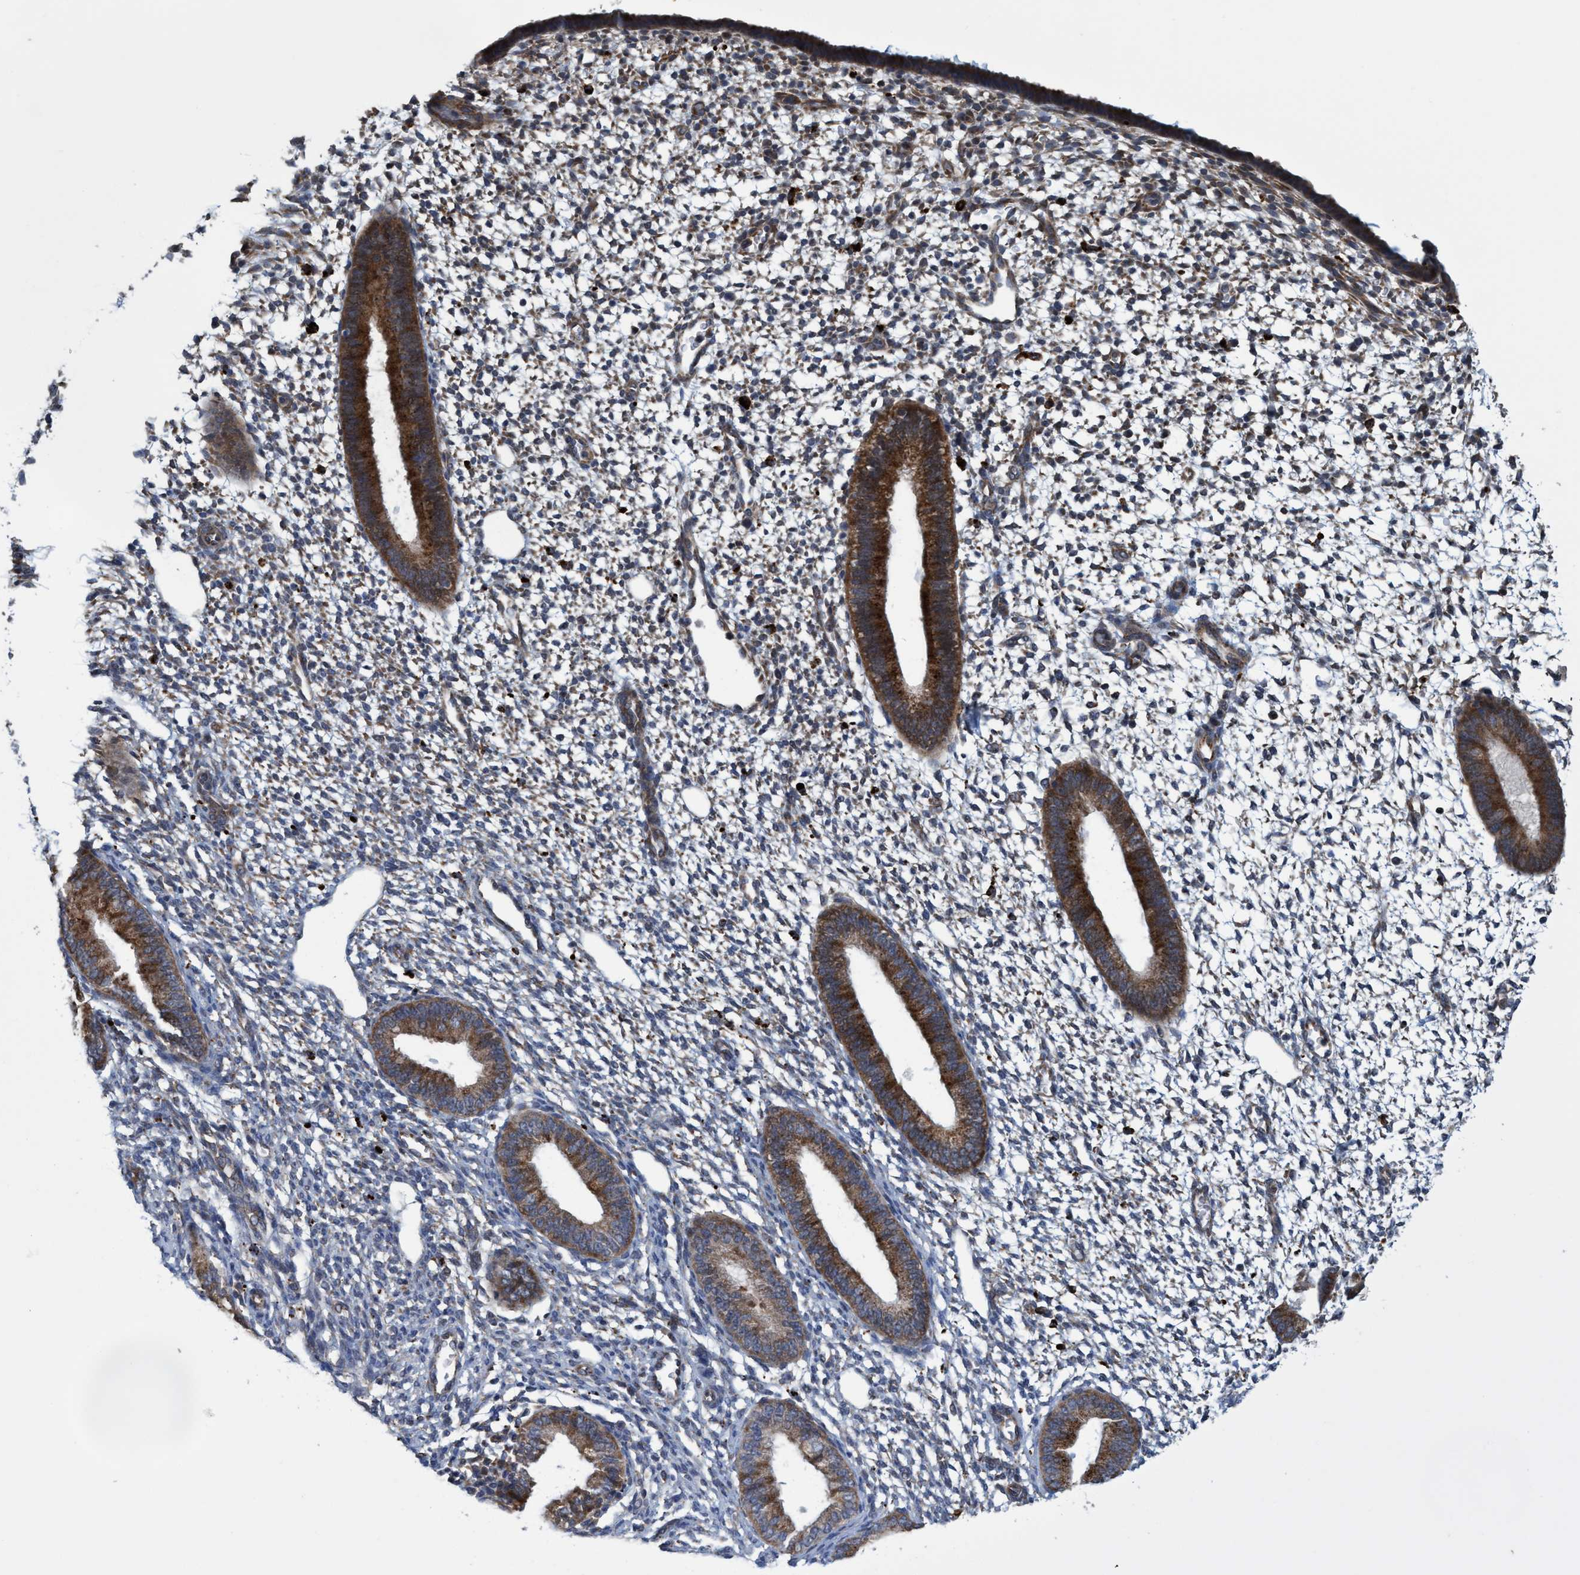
{"staining": {"intensity": "moderate", "quantity": "25%-75%", "location": "cytoplasmic/membranous"}, "tissue": "endometrium", "cell_type": "Cells in endometrial stroma", "image_type": "normal", "snomed": [{"axis": "morphology", "description": "Normal tissue, NOS"}, {"axis": "topography", "description": "Endometrium"}], "caption": "Moderate cytoplasmic/membranous staining is present in about 25%-75% of cells in endometrial stroma in unremarkable endometrium.", "gene": "BBS9", "patient": {"sex": "female", "age": 46}}